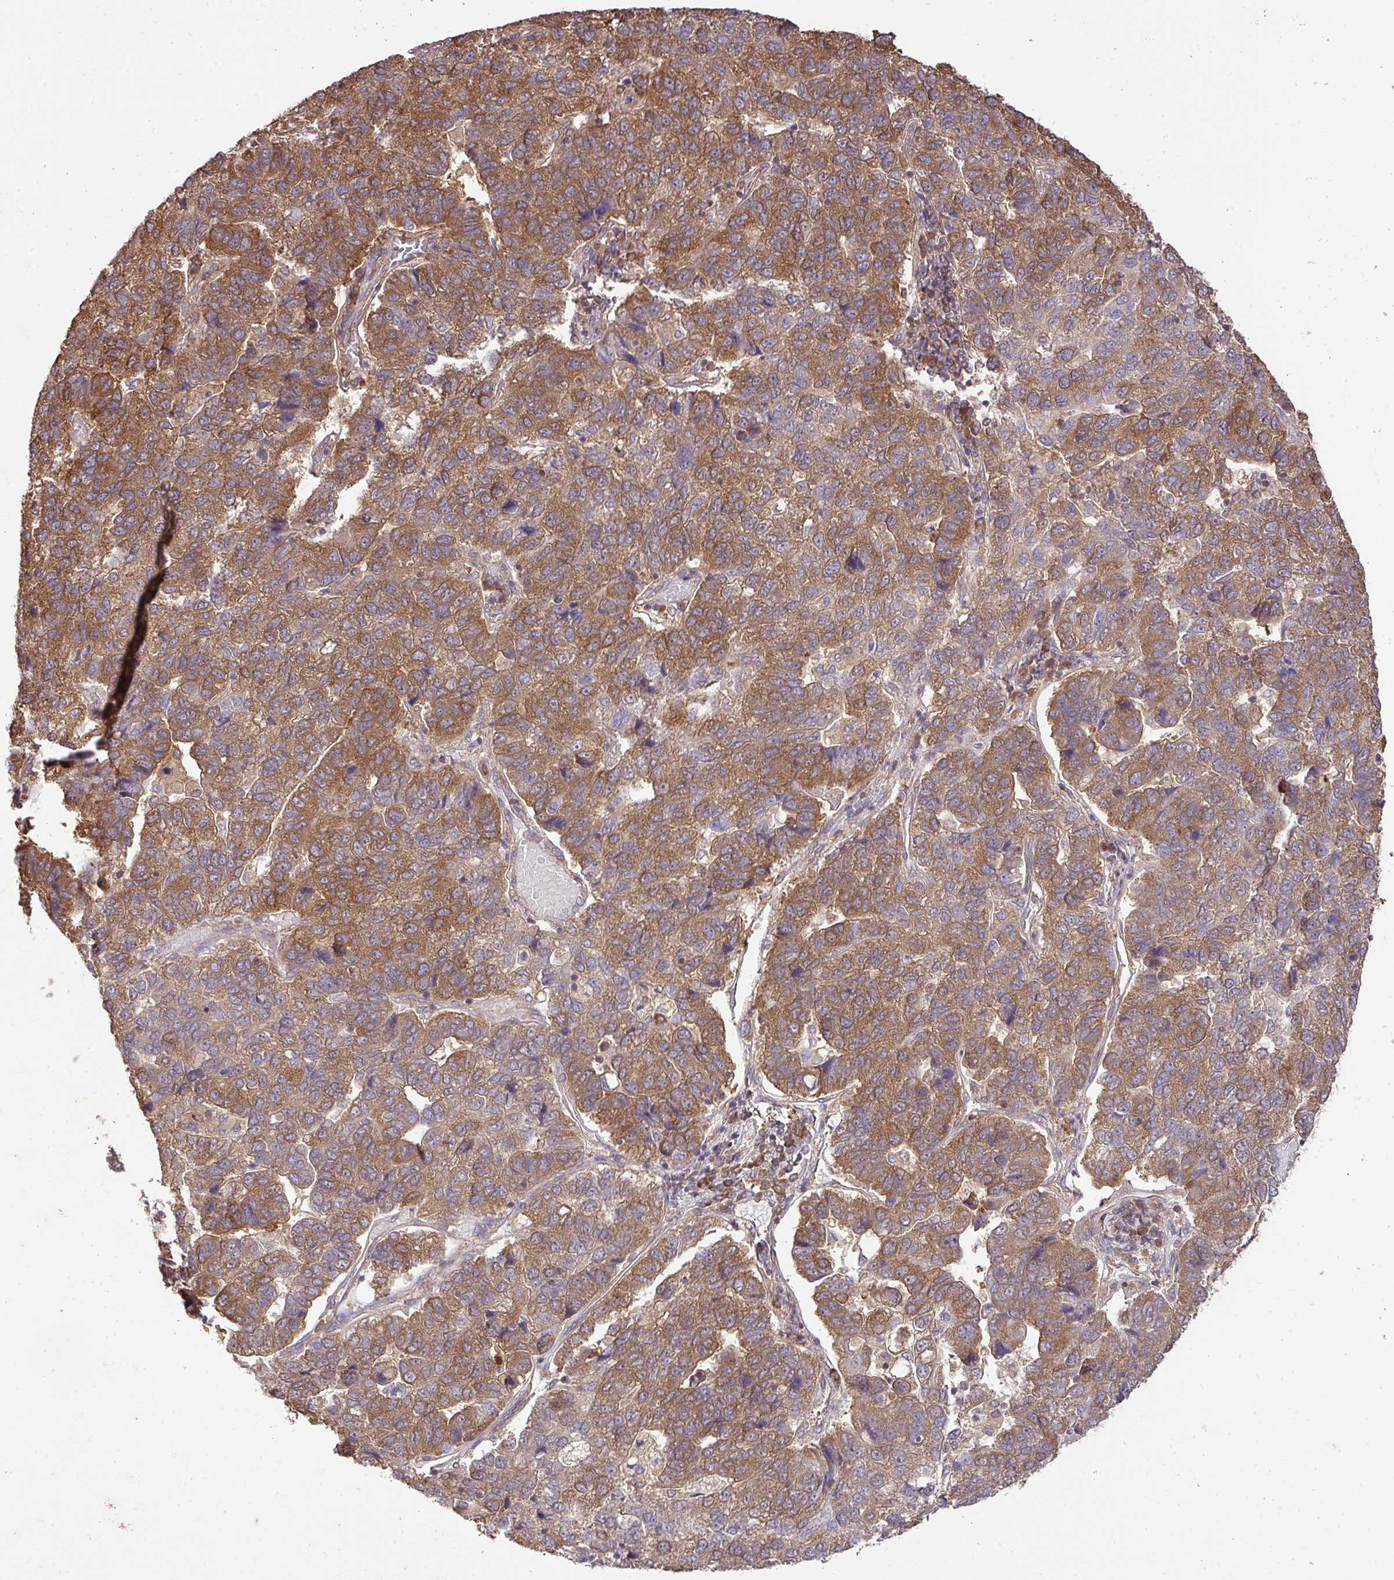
{"staining": {"intensity": "moderate", "quantity": ">75%", "location": "cytoplasmic/membranous"}, "tissue": "pancreatic cancer", "cell_type": "Tumor cells", "image_type": "cancer", "snomed": [{"axis": "morphology", "description": "Adenocarcinoma, NOS"}, {"axis": "topography", "description": "Pancreas"}], "caption": "Adenocarcinoma (pancreatic) stained with DAB immunohistochemistry displays medium levels of moderate cytoplasmic/membranous staining in approximately >75% of tumor cells.", "gene": "GSPT1", "patient": {"sex": "female", "age": 61}}